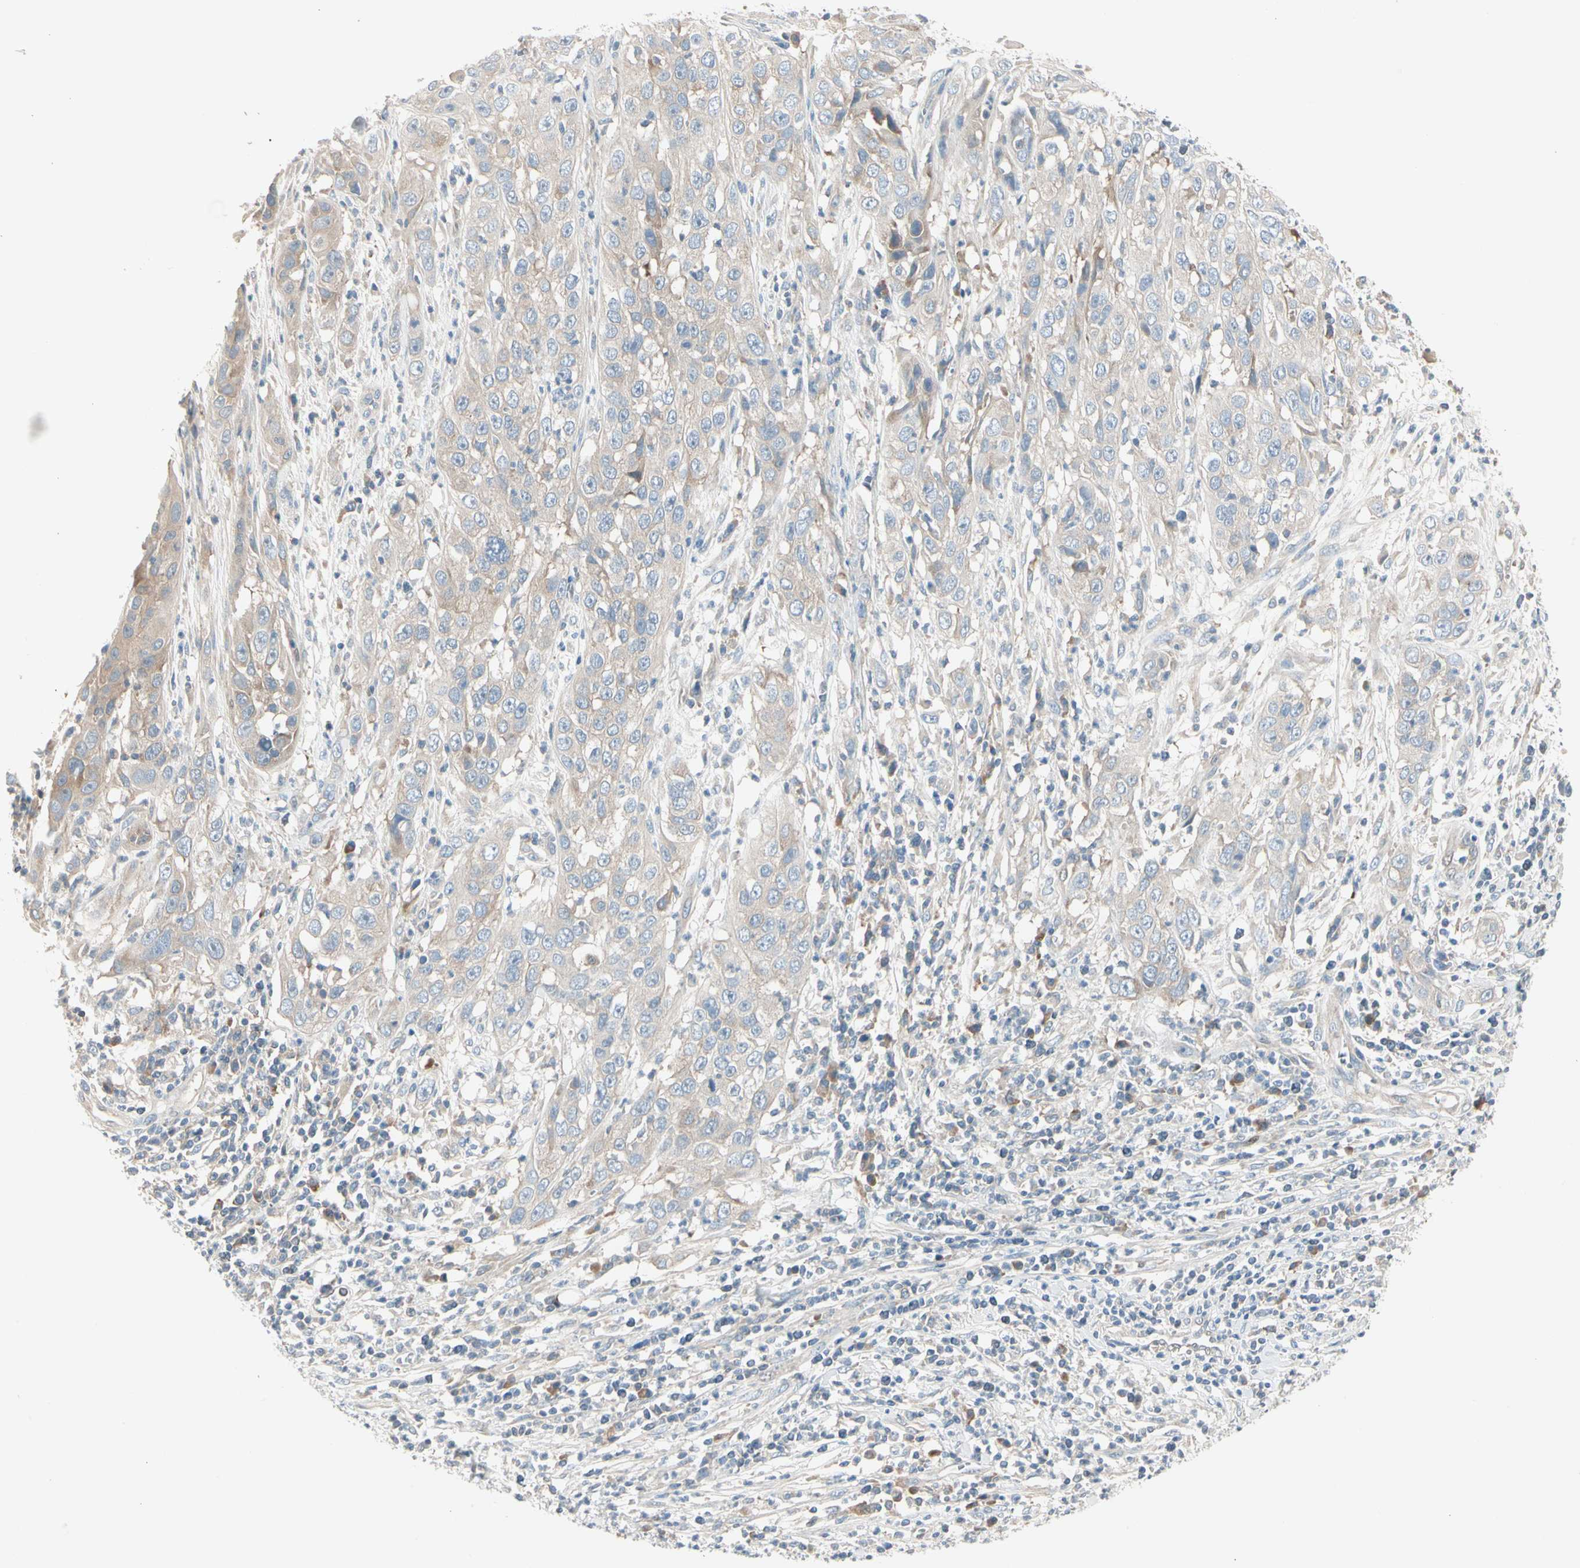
{"staining": {"intensity": "weak", "quantity": "<25%", "location": "cytoplasmic/membranous"}, "tissue": "cervical cancer", "cell_type": "Tumor cells", "image_type": "cancer", "snomed": [{"axis": "morphology", "description": "Squamous cell carcinoma, NOS"}, {"axis": "topography", "description": "Cervix"}], "caption": "There is no significant expression in tumor cells of cervical squamous cell carcinoma. (Immunohistochemistry, brightfield microscopy, high magnification).", "gene": "IL1R1", "patient": {"sex": "female", "age": 32}}